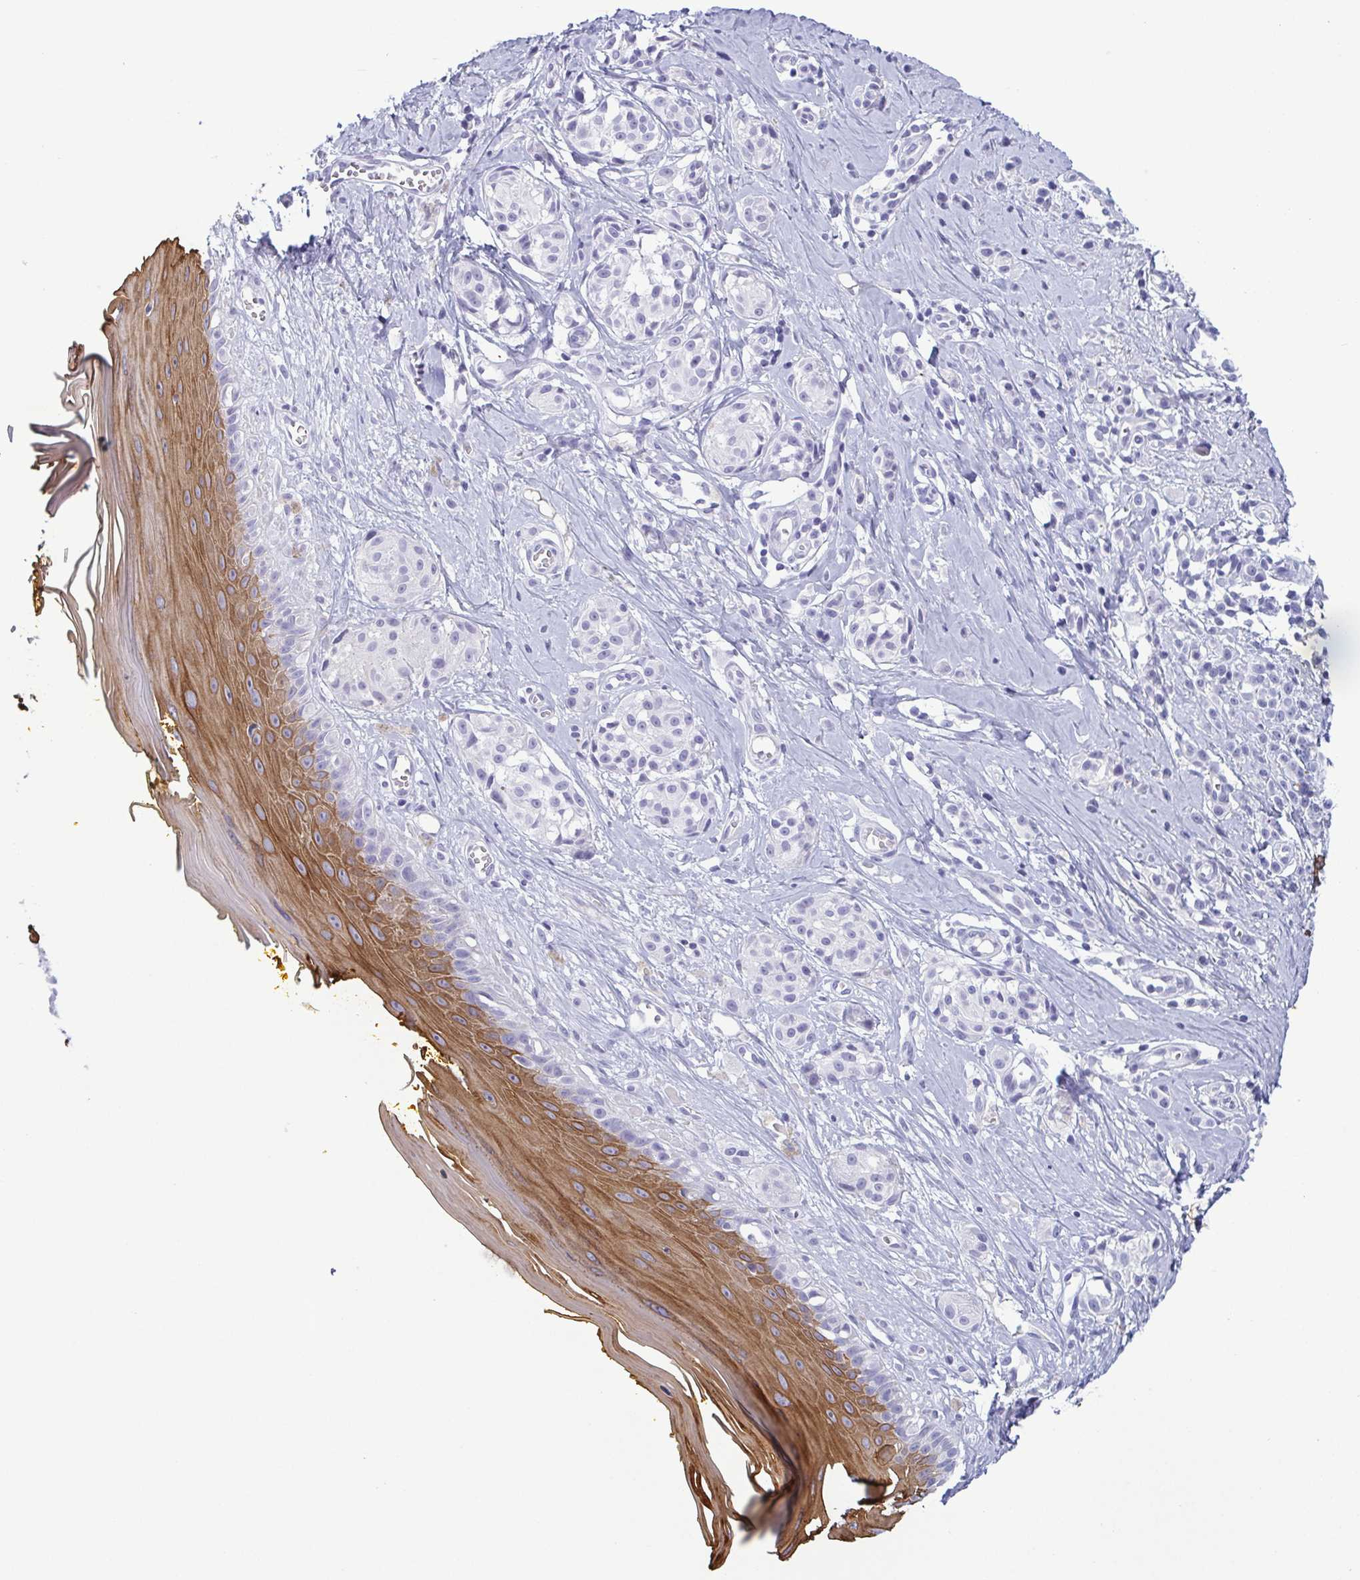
{"staining": {"intensity": "negative", "quantity": "none", "location": "none"}, "tissue": "melanoma", "cell_type": "Tumor cells", "image_type": "cancer", "snomed": [{"axis": "morphology", "description": "Malignant melanoma, NOS"}, {"axis": "topography", "description": "Skin"}], "caption": "Immunohistochemical staining of human melanoma demonstrates no significant expression in tumor cells. (Immunohistochemistry, brightfield microscopy, high magnification).", "gene": "KRT10", "patient": {"sex": "male", "age": 74}}